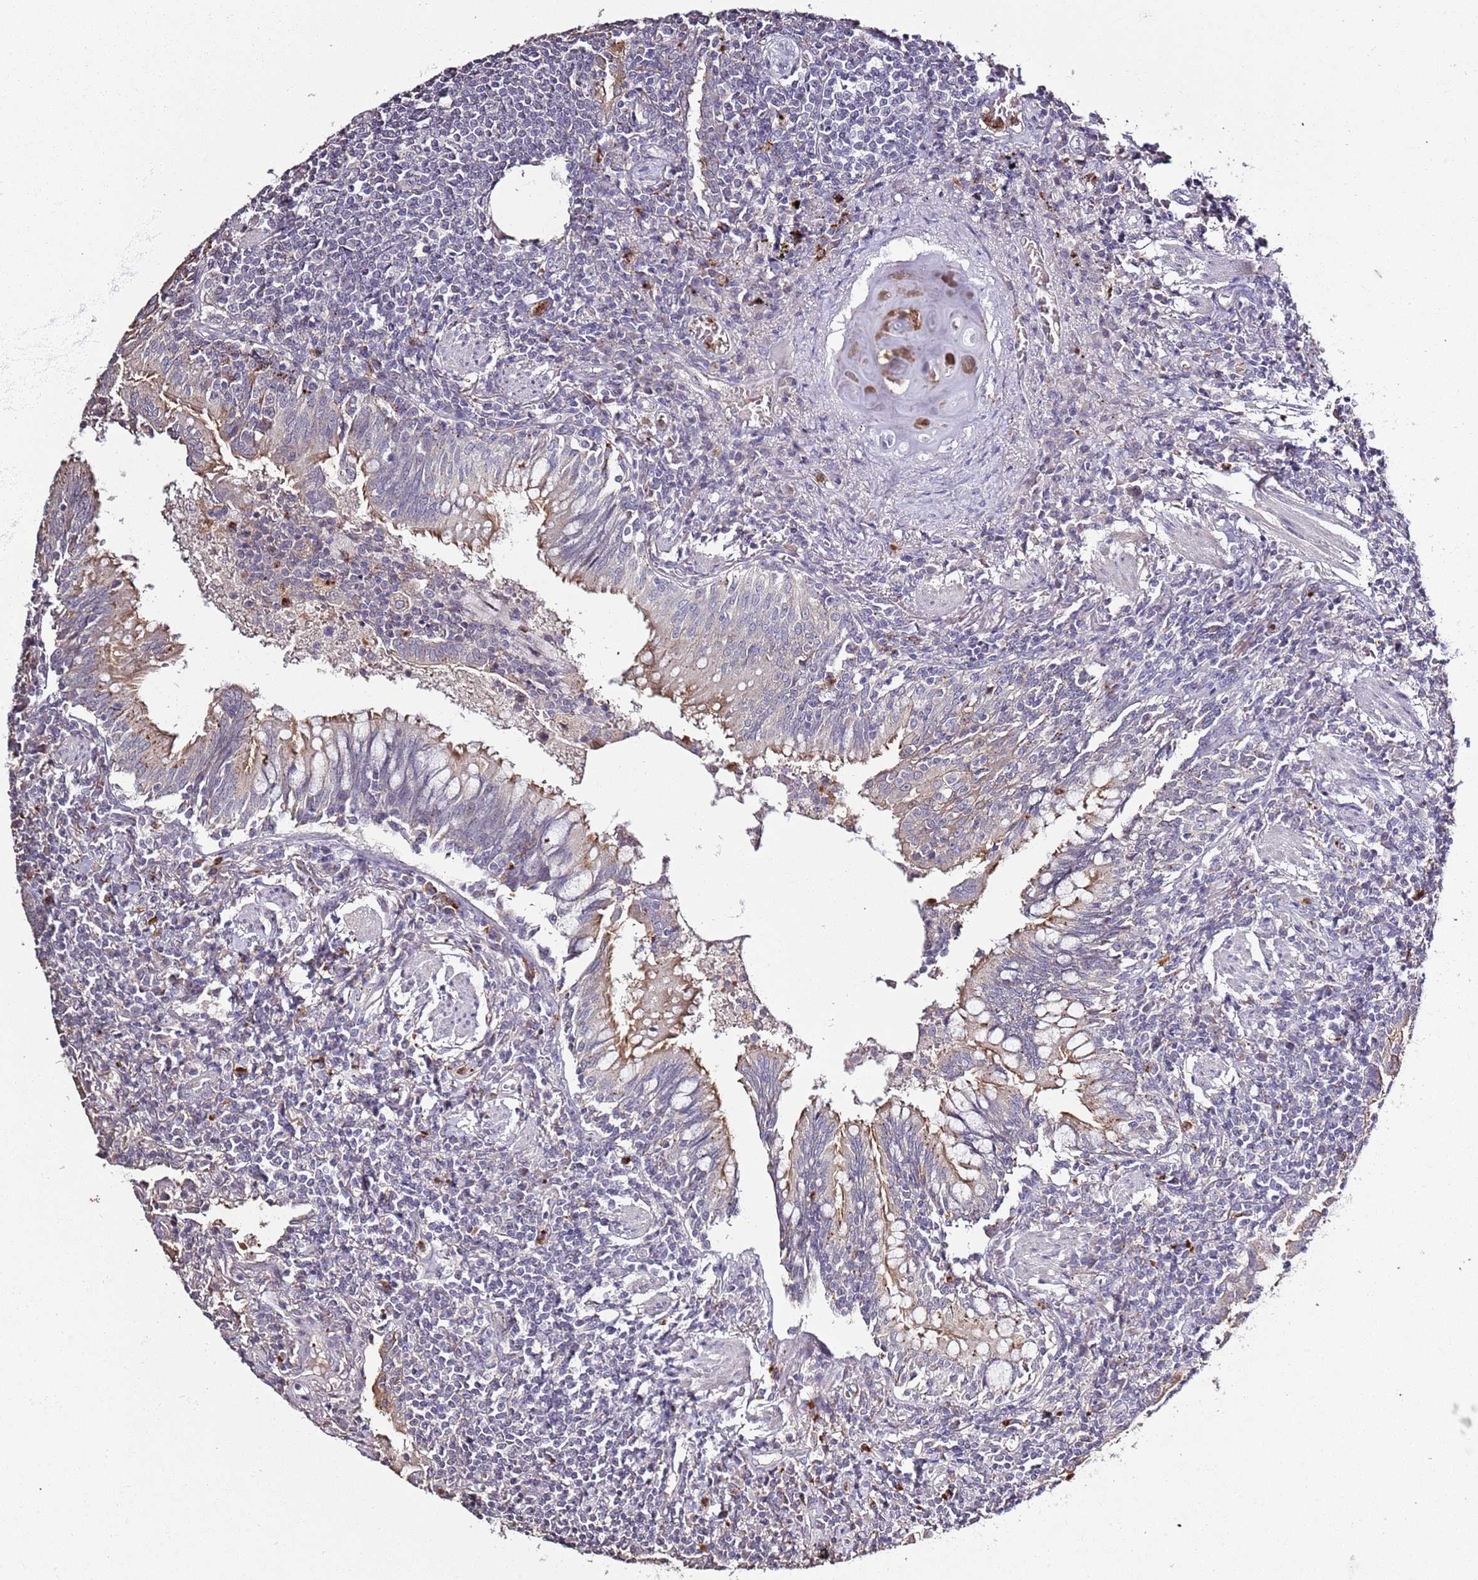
{"staining": {"intensity": "negative", "quantity": "none", "location": "none"}, "tissue": "lymphoma", "cell_type": "Tumor cells", "image_type": "cancer", "snomed": [{"axis": "morphology", "description": "Malignant lymphoma, non-Hodgkin's type, Low grade"}, {"axis": "topography", "description": "Lung"}], "caption": "Tumor cells are negative for brown protein staining in lymphoma.", "gene": "P2RY13", "patient": {"sex": "female", "age": 71}}